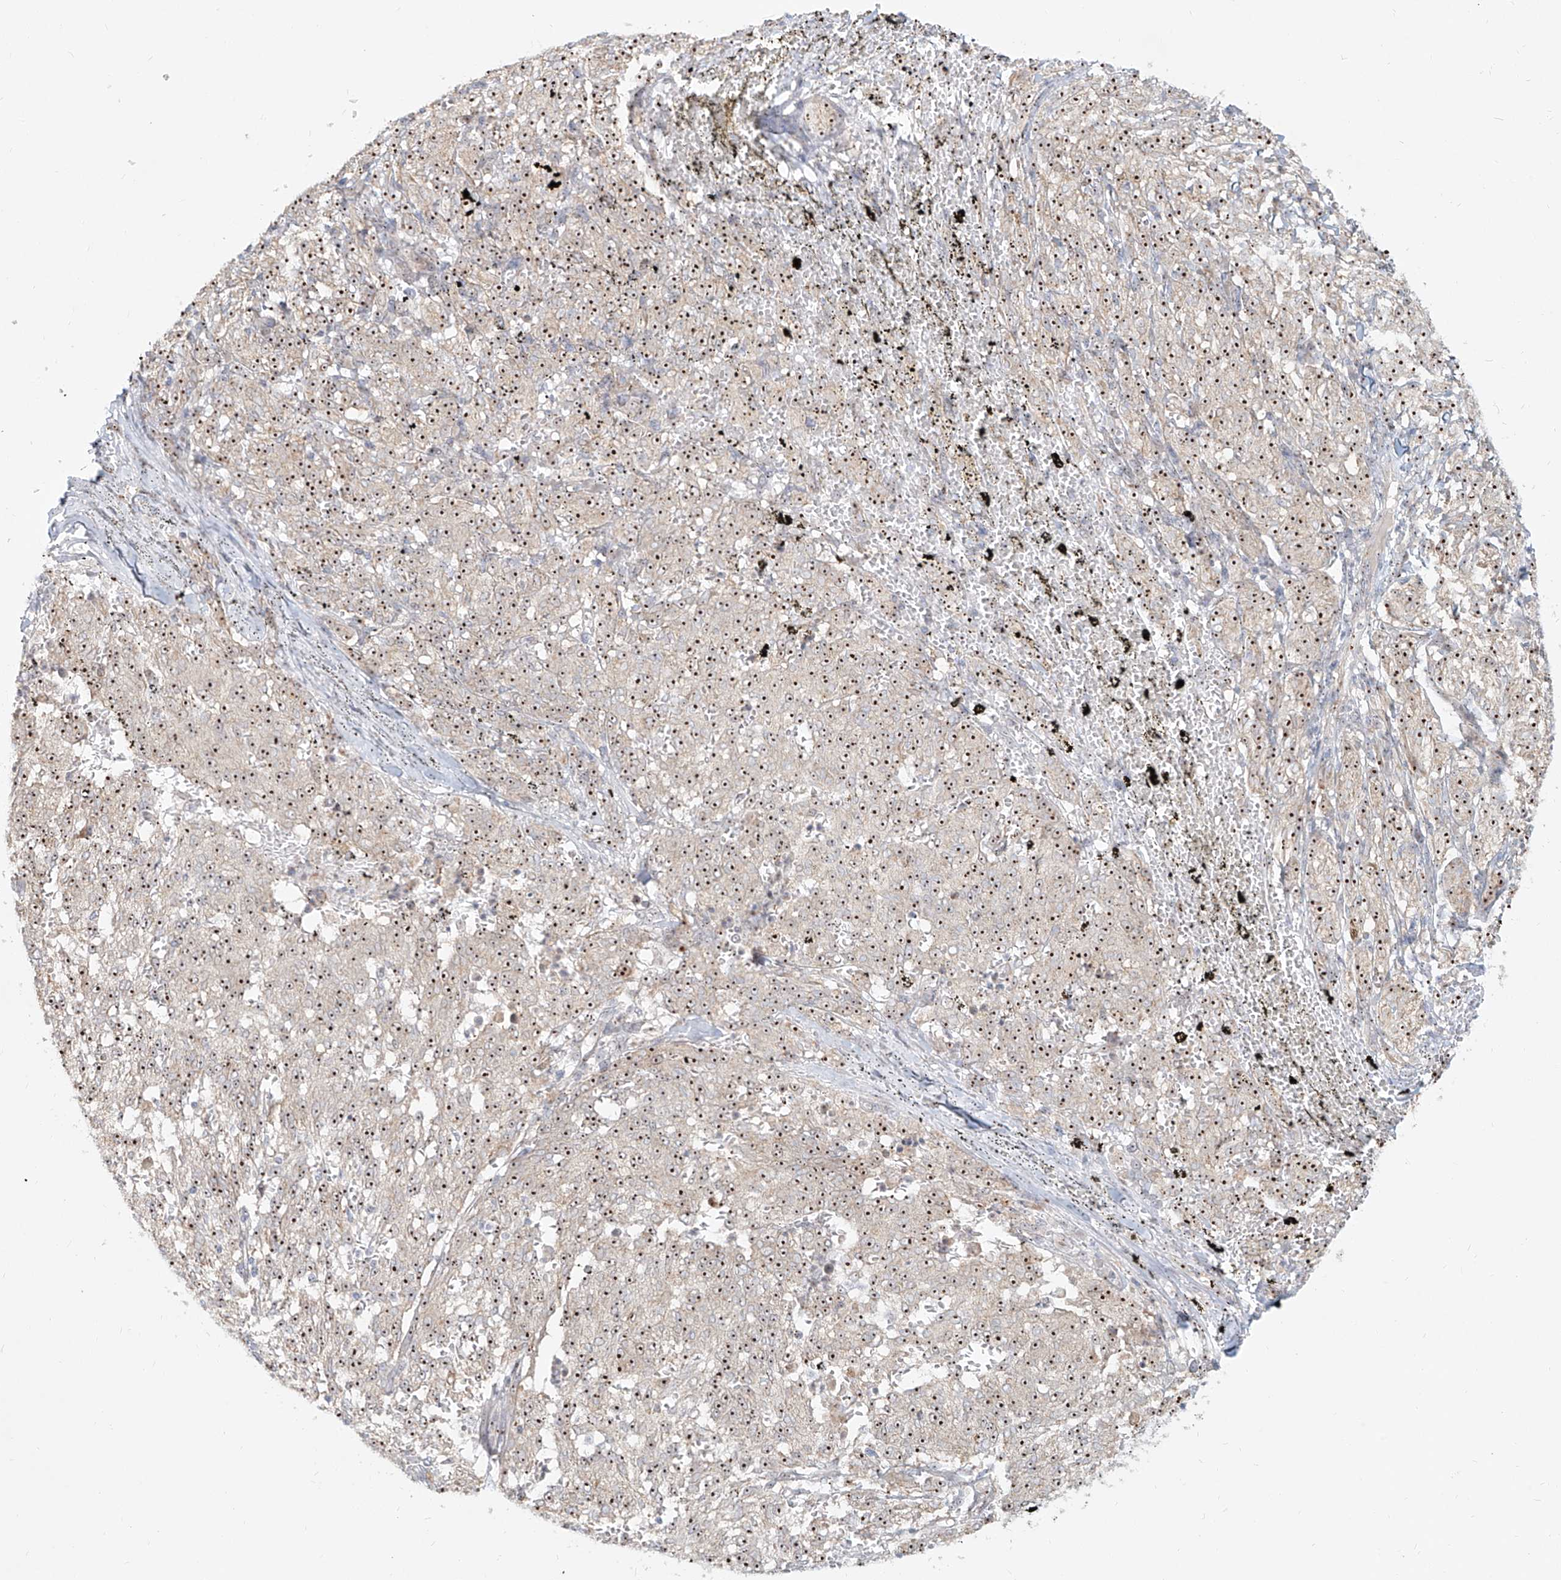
{"staining": {"intensity": "strong", "quantity": ">75%", "location": "nuclear"}, "tissue": "melanoma", "cell_type": "Tumor cells", "image_type": "cancer", "snomed": [{"axis": "morphology", "description": "Malignant melanoma, NOS"}, {"axis": "topography", "description": "Skin"}], "caption": "IHC image of neoplastic tissue: malignant melanoma stained using immunohistochemistry reveals high levels of strong protein expression localized specifically in the nuclear of tumor cells, appearing as a nuclear brown color.", "gene": "BYSL", "patient": {"sex": "female", "age": 72}}